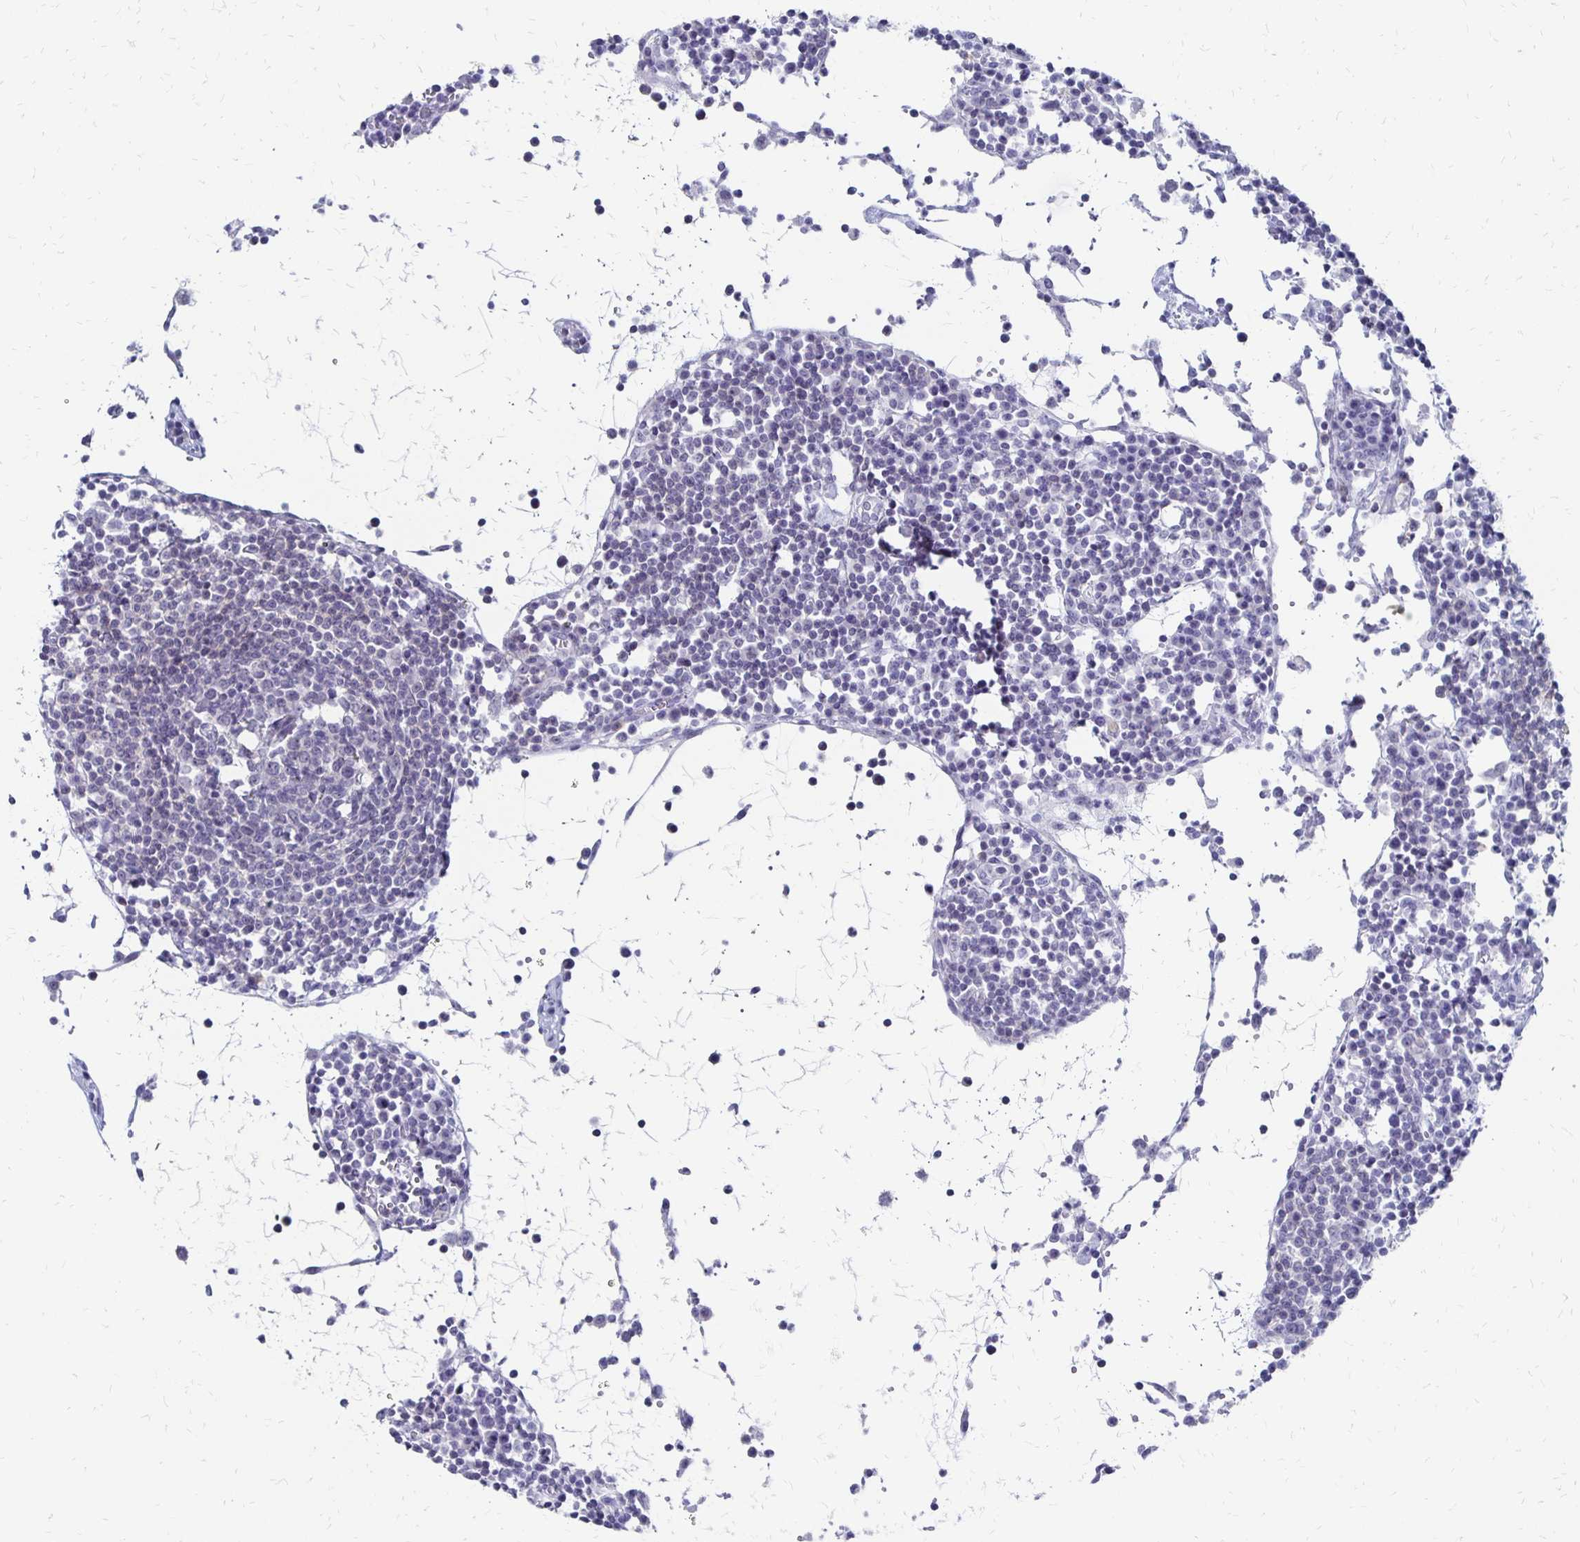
{"staining": {"intensity": "negative", "quantity": "none", "location": "none"}, "tissue": "lymph node", "cell_type": "Germinal center cells", "image_type": "normal", "snomed": [{"axis": "morphology", "description": "Normal tissue, NOS"}, {"axis": "topography", "description": "Lymph node"}], "caption": "Immunohistochemistry image of normal lymph node: human lymph node stained with DAB shows no significant protein positivity in germinal center cells. (Stains: DAB (3,3'-diaminobenzidine) immunohistochemistry with hematoxylin counter stain, Microscopy: brightfield microscopy at high magnification).", "gene": "SYT2", "patient": {"sex": "female", "age": 78}}